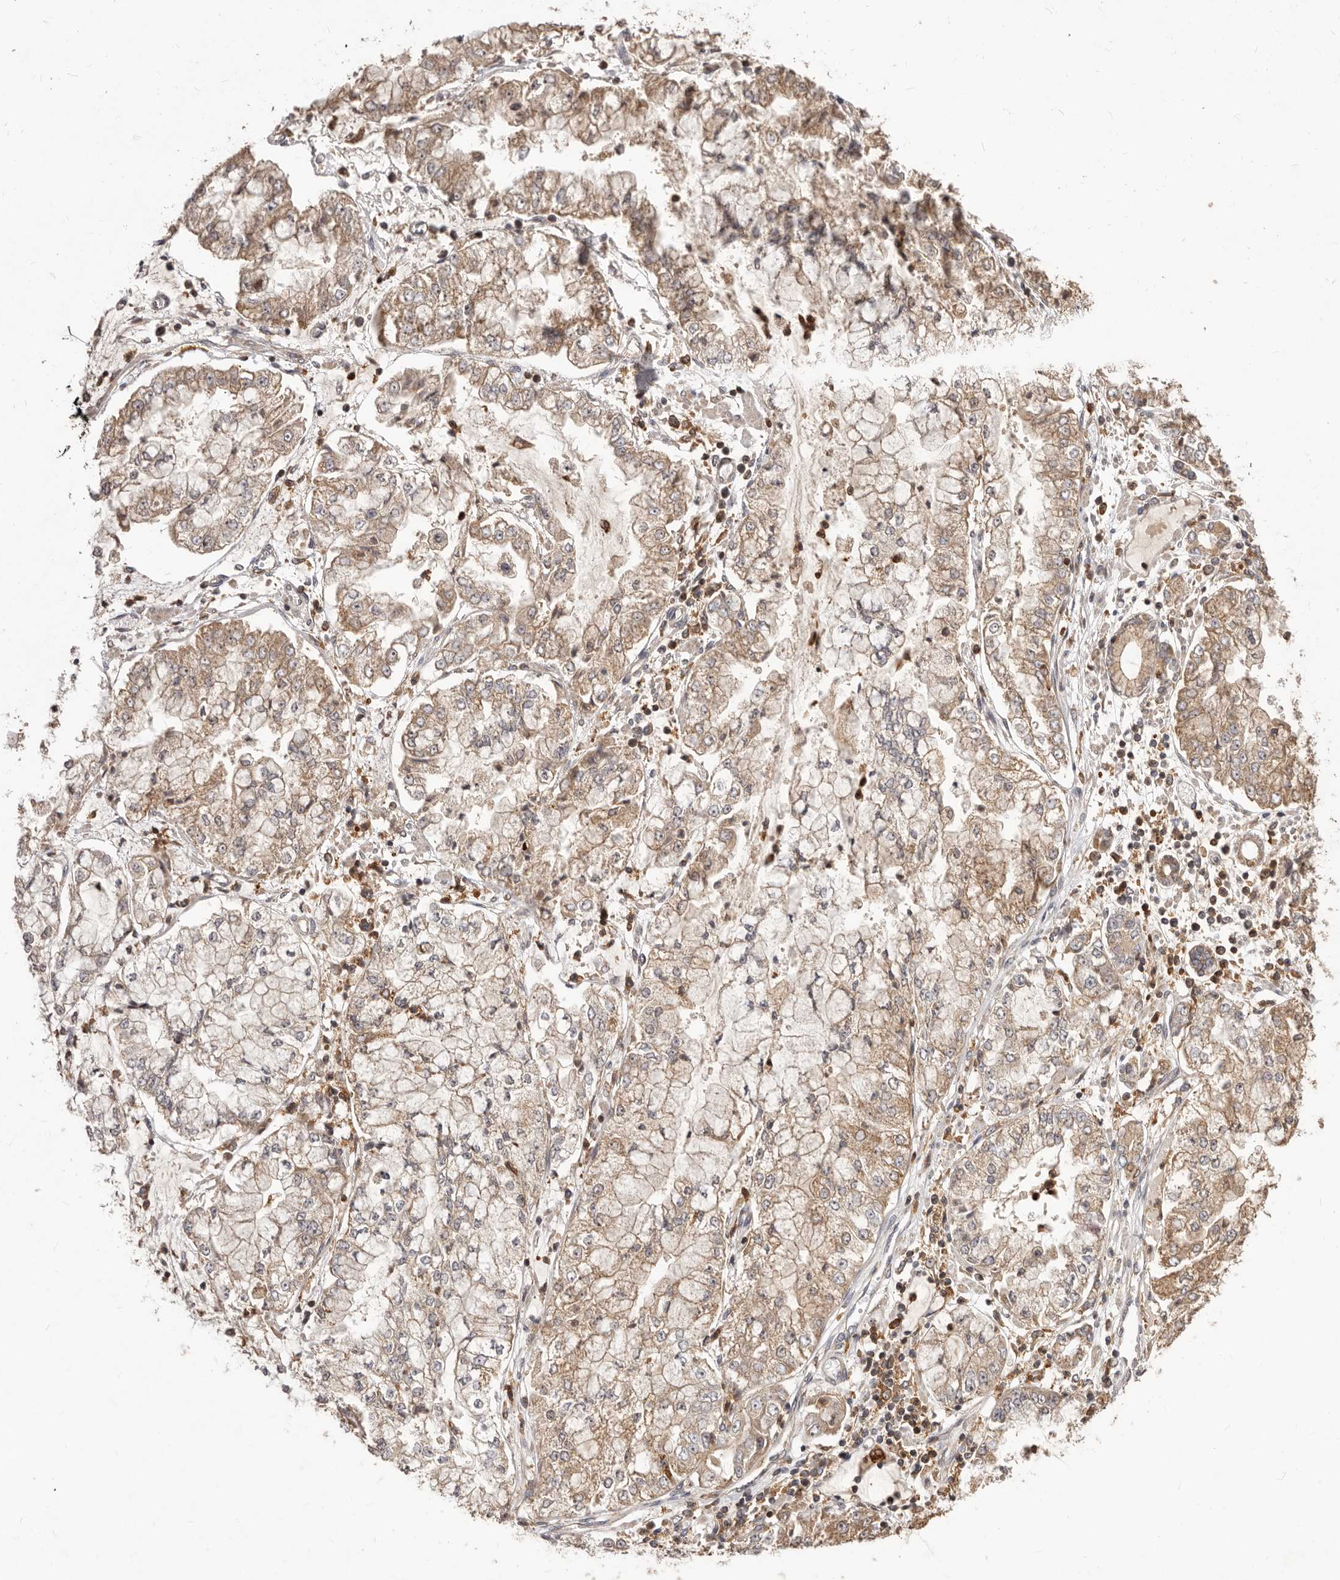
{"staining": {"intensity": "weak", "quantity": ">75%", "location": "cytoplasmic/membranous"}, "tissue": "stomach cancer", "cell_type": "Tumor cells", "image_type": "cancer", "snomed": [{"axis": "morphology", "description": "Adenocarcinoma, NOS"}, {"axis": "topography", "description": "Stomach"}], "caption": "Immunohistochemistry (DAB (3,3'-diaminobenzidine)) staining of stomach adenocarcinoma shows weak cytoplasmic/membranous protein positivity in about >75% of tumor cells.", "gene": "RNF187", "patient": {"sex": "male", "age": 76}}